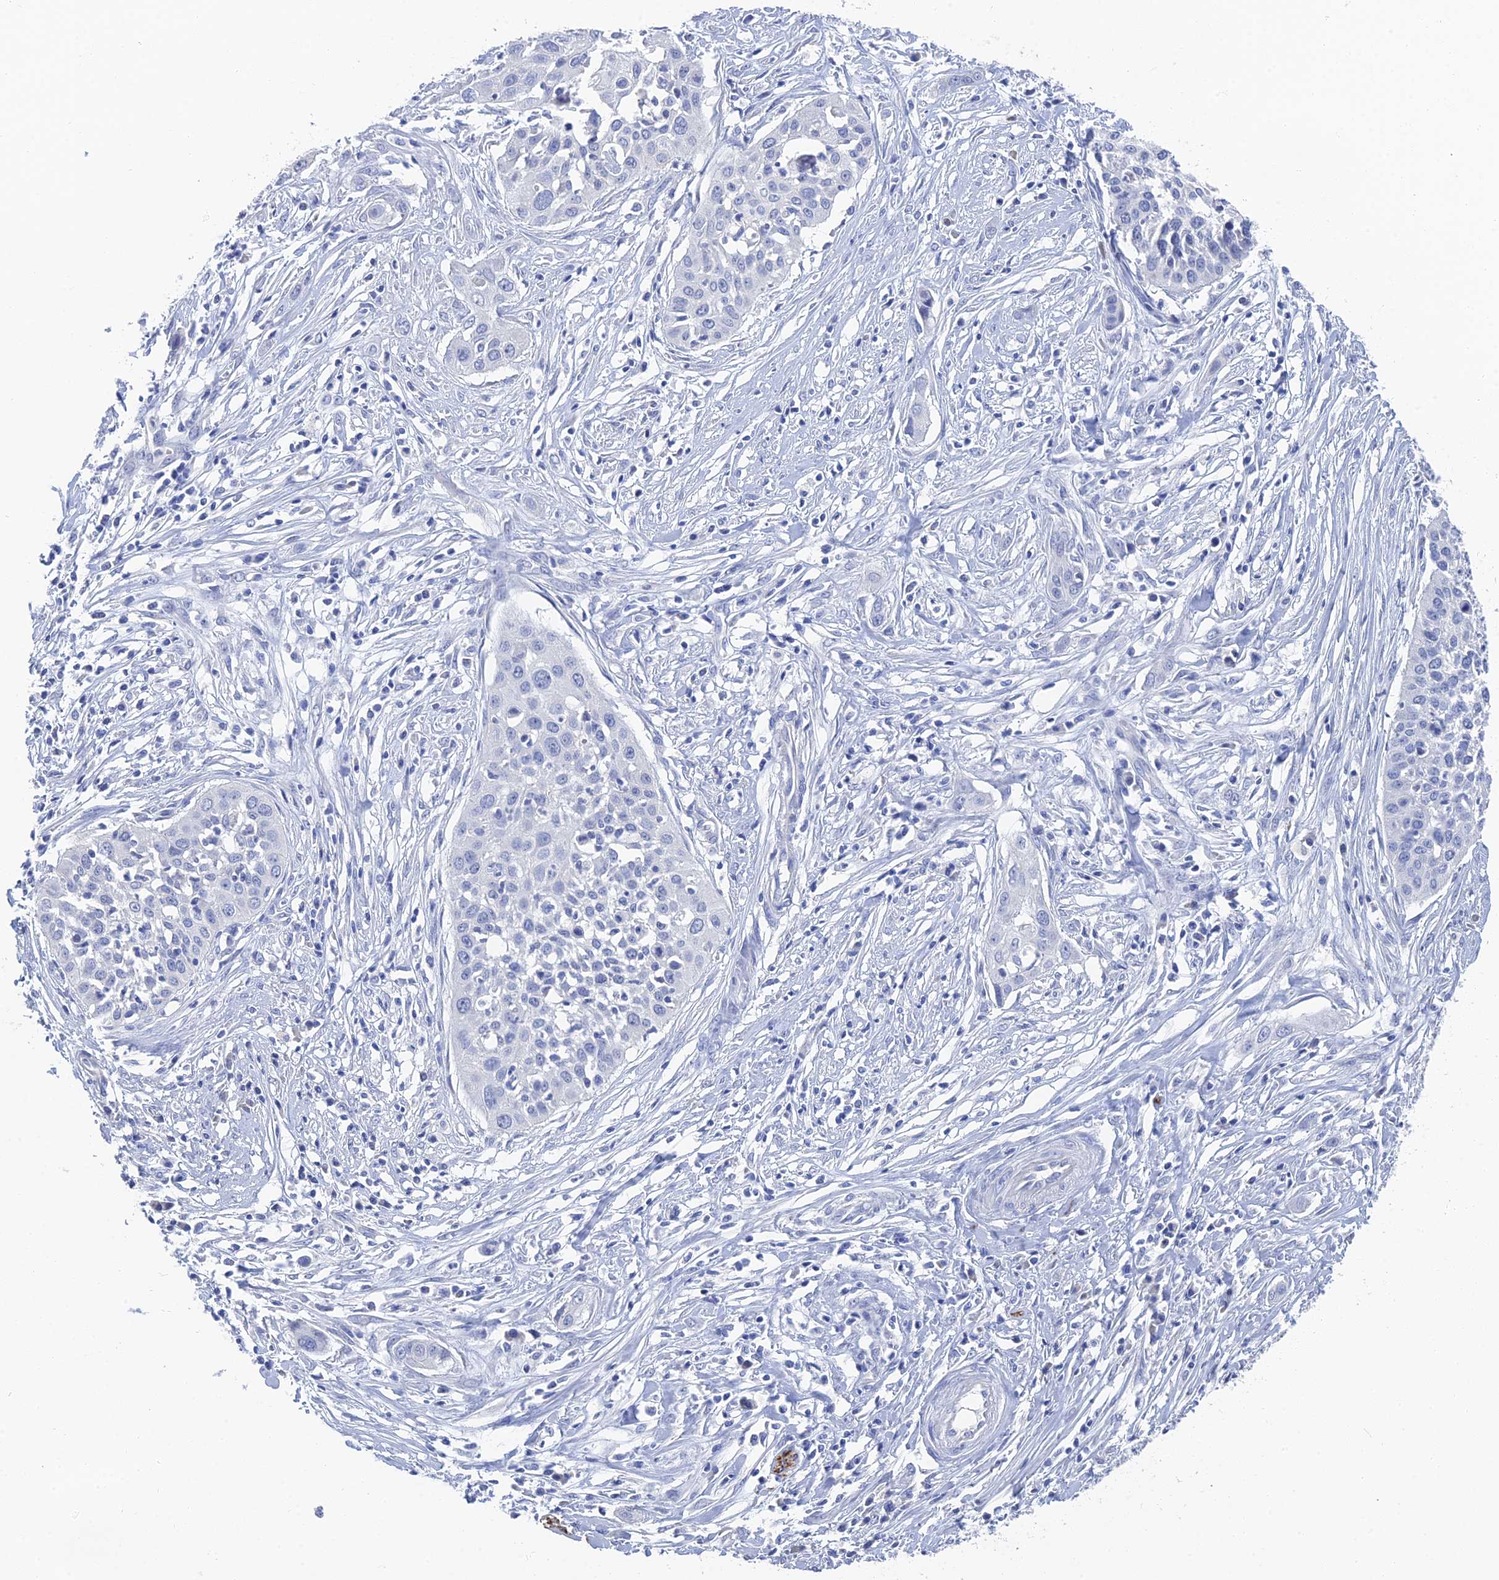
{"staining": {"intensity": "negative", "quantity": "none", "location": "none"}, "tissue": "cervical cancer", "cell_type": "Tumor cells", "image_type": "cancer", "snomed": [{"axis": "morphology", "description": "Squamous cell carcinoma, NOS"}, {"axis": "topography", "description": "Cervix"}], "caption": "High magnification brightfield microscopy of squamous cell carcinoma (cervical) stained with DAB (3,3'-diaminobenzidine) (brown) and counterstained with hematoxylin (blue): tumor cells show no significant expression.", "gene": "GFAP", "patient": {"sex": "female", "age": 34}}